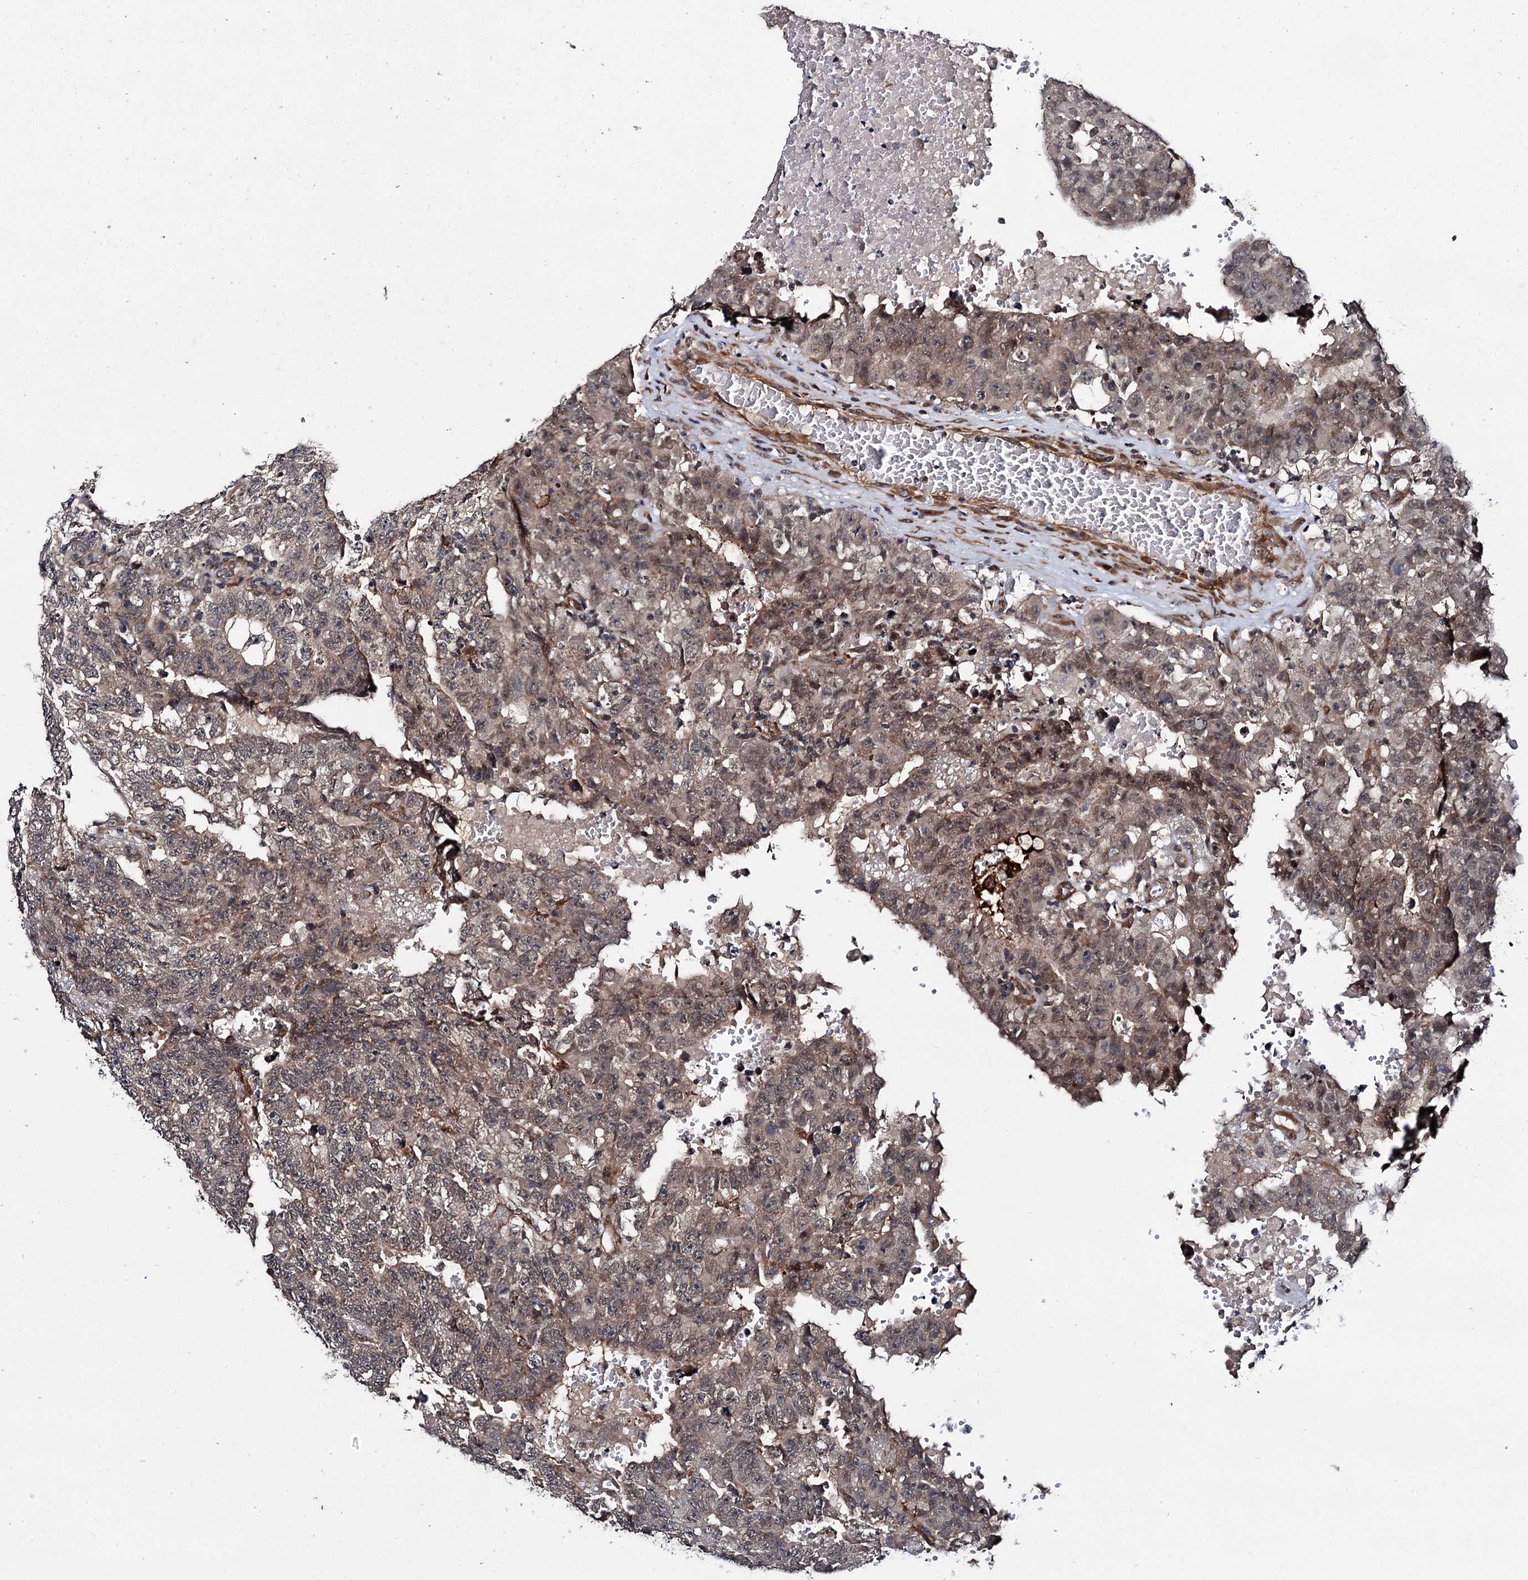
{"staining": {"intensity": "moderate", "quantity": "25%-75%", "location": "cytoplasmic/membranous"}, "tissue": "testis cancer", "cell_type": "Tumor cells", "image_type": "cancer", "snomed": [{"axis": "morphology", "description": "Carcinoma, Embryonal, NOS"}, {"axis": "topography", "description": "Testis"}], "caption": "A high-resolution photomicrograph shows immunohistochemistry staining of testis cancer (embryonal carcinoma), which exhibits moderate cytoplasmic/membranous positivity in about 25%-75% of tumor cells. The protein of interest is shown in brown color, while the nuclei are stained blue.", "gene": "ARHGAP42", "patient": {"sex": "male", "age": 25}}